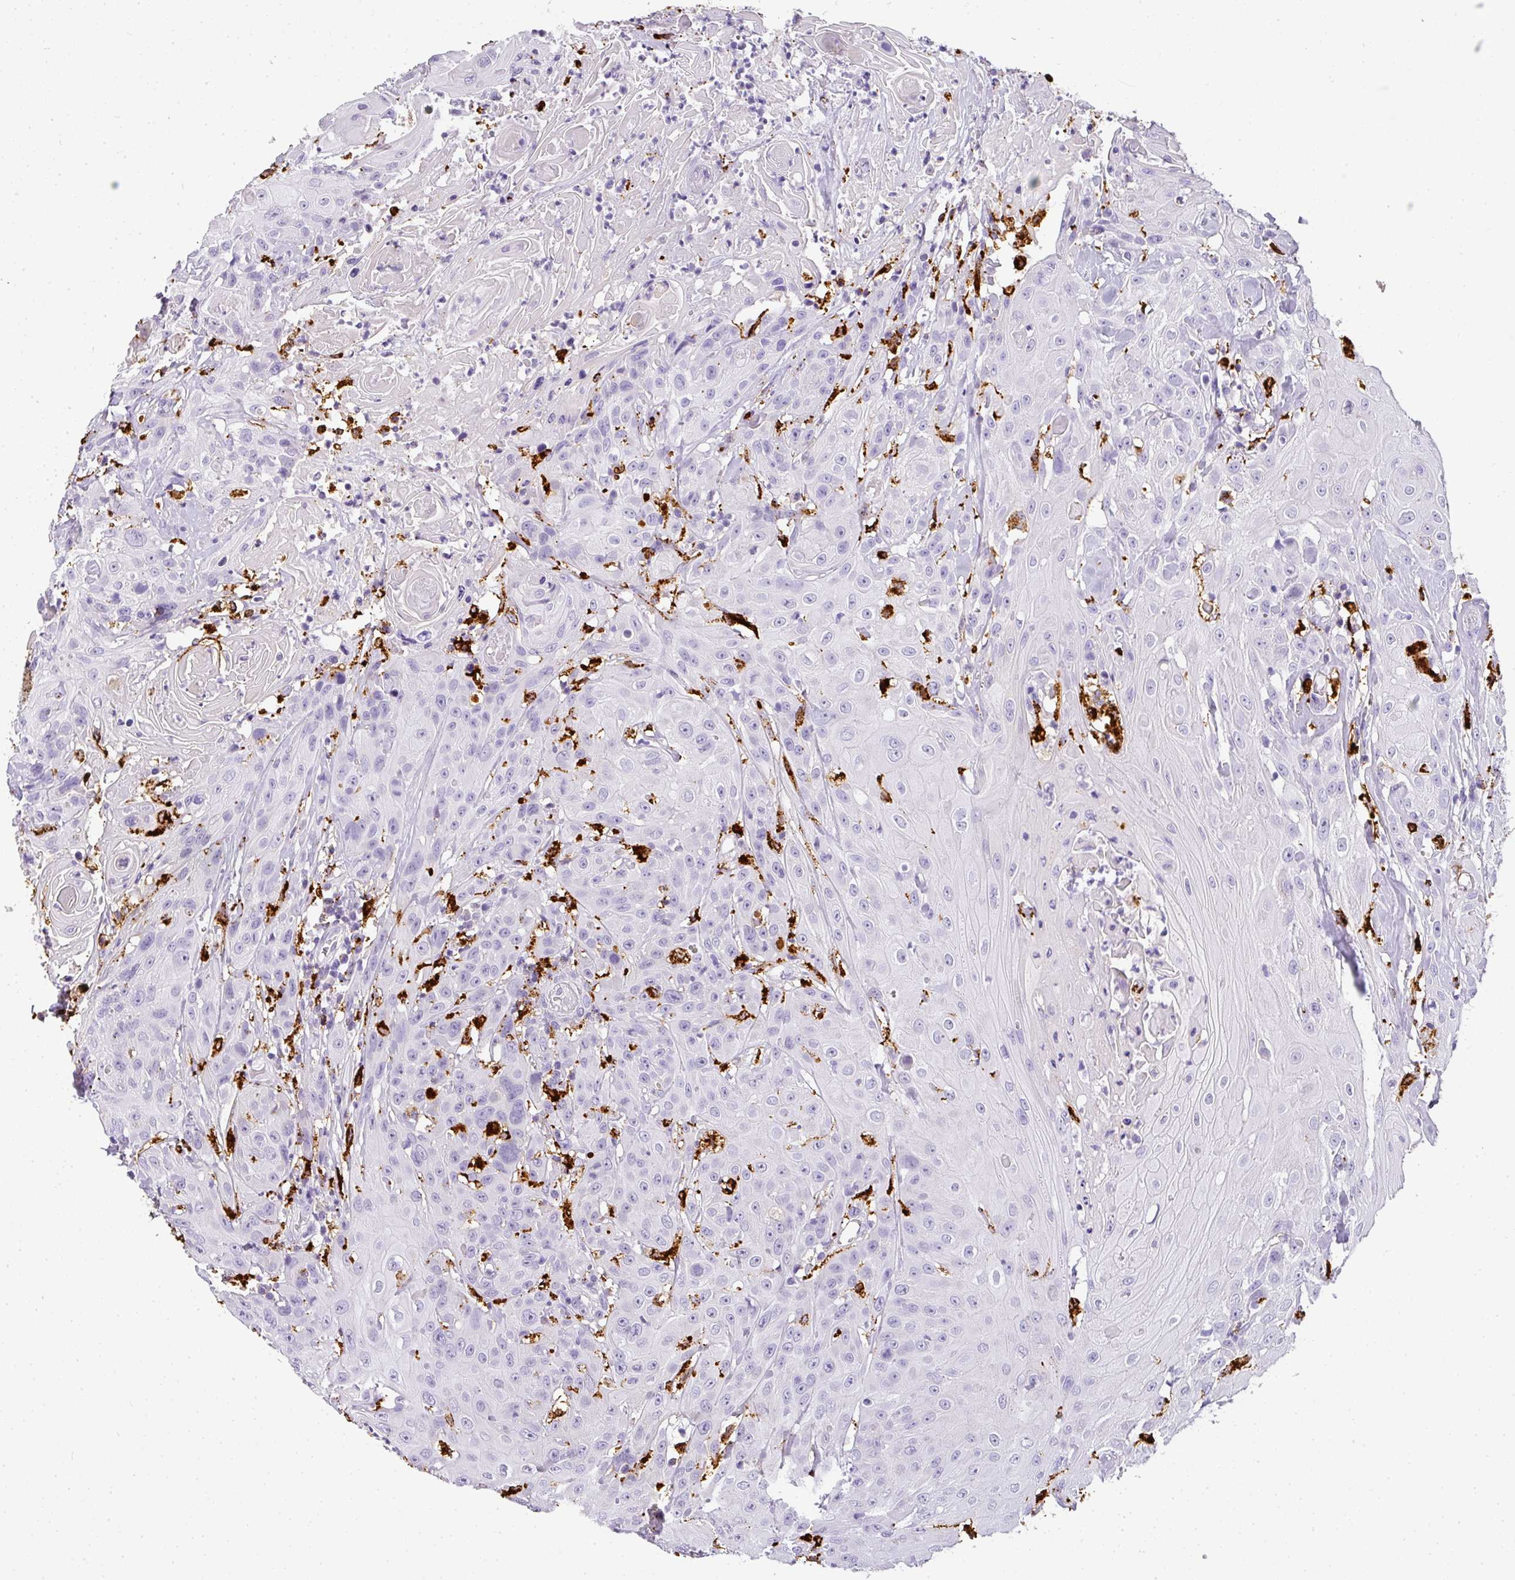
{"staining": {"intensity": "negative", "quantity": "none", "location": "none"}, "tissue": "head and neck cancer", "cell_type": "Tumor cells", "image_type": "cancer", "snomed": [{"axis": "morphology", "description": "Squamous cell carcinoma, NOS"}, {"axis": "topography", "description": "Skin"}, {"axis": "topography", "description": "Head-Neck"}], "caption": "Tumor cells are negative for protein expression in human head and neck cancer.", "gene": "MMACHC", "patient": {"sex": "male", "age": 80}}